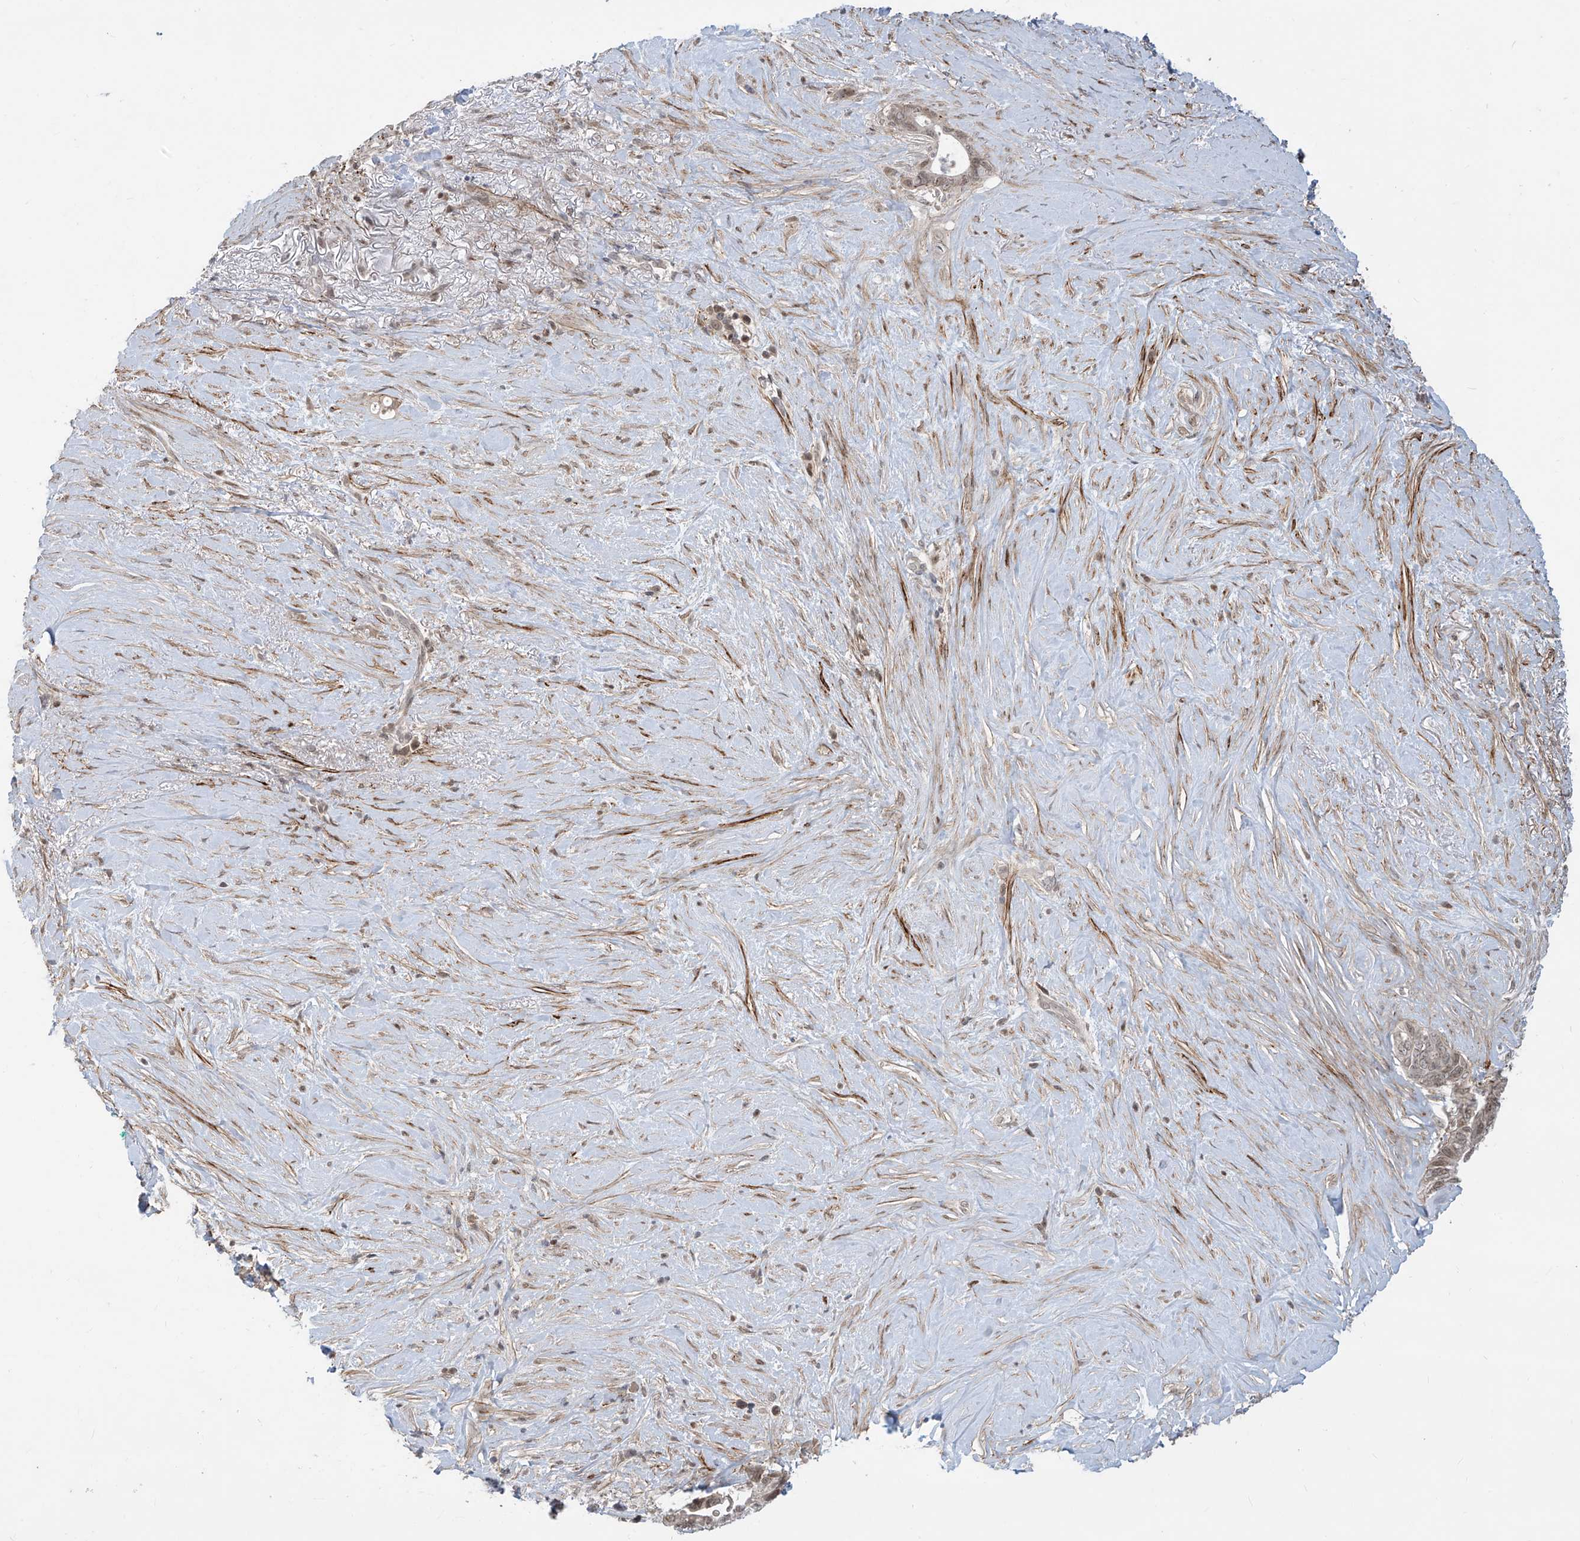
{"staining": {"intensity": "weak", "quantity": ">75%", "location": "nuclear"}, "tissue": "pancreatic cancer", "cell_type": "Tumor cells", "image_type": "cancer", "snomed": [{"axis": "morphology", "description": "Adenocarcinoma, NOS"}, {"axis": "topography", "description": "Pancreas"}], "caption": "High-magnification brightfield microscopy of pancreatic cancer stained with DAB (3,3'-diaminobenzidine) (brown) and counterstained with hematoxylin (blue). tumor cells exhibit weak nuclear expression is present in approximately>75% of cells. Nuclei are stained in blue.", "gene": "LAGE3", "patient": {"sex": "female", "age": 72}}